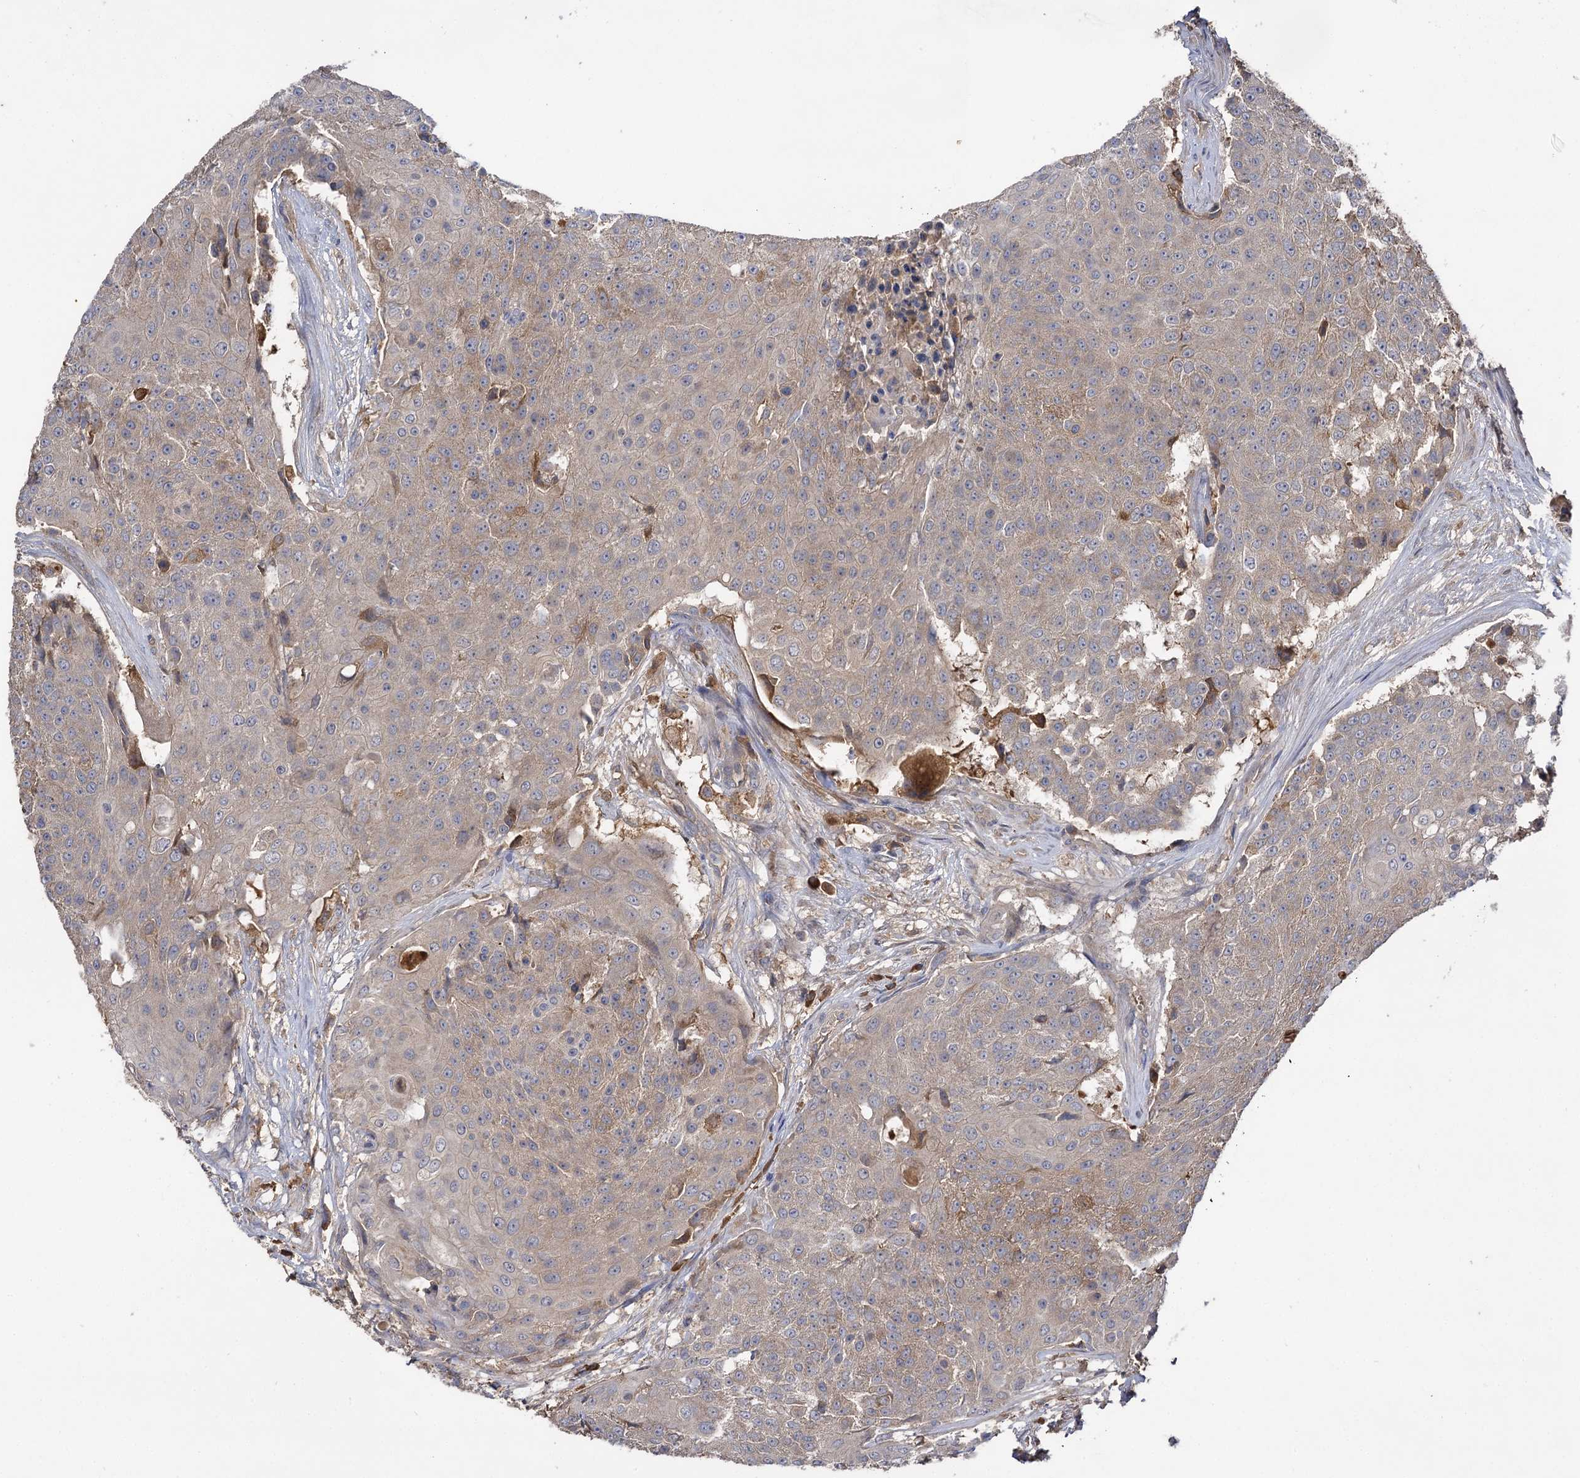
{"staining": {"intensity": "weak", "quantity": "25%-75%", "location": "cytoplasmic/membranous"}, "tissue": "urothelial cancer", "cell_type": "Tumor cells", "image_type": "cancer", "snomed": [{"axis": "morphology", "description": "Urothelial carcinoma, High grade"}, {"axis": "topography", "description": "Urinary bladder"}], "caption": "High-power microscopy captured an immunohistochemistry (IHC) photomicrograph of urothelial cancer, revealing weak cytoplasmic/membranous staining in about 25%-75% of tumor cells.", "gene": "USP50", "patient": {"sex": "female", "age": 63}}